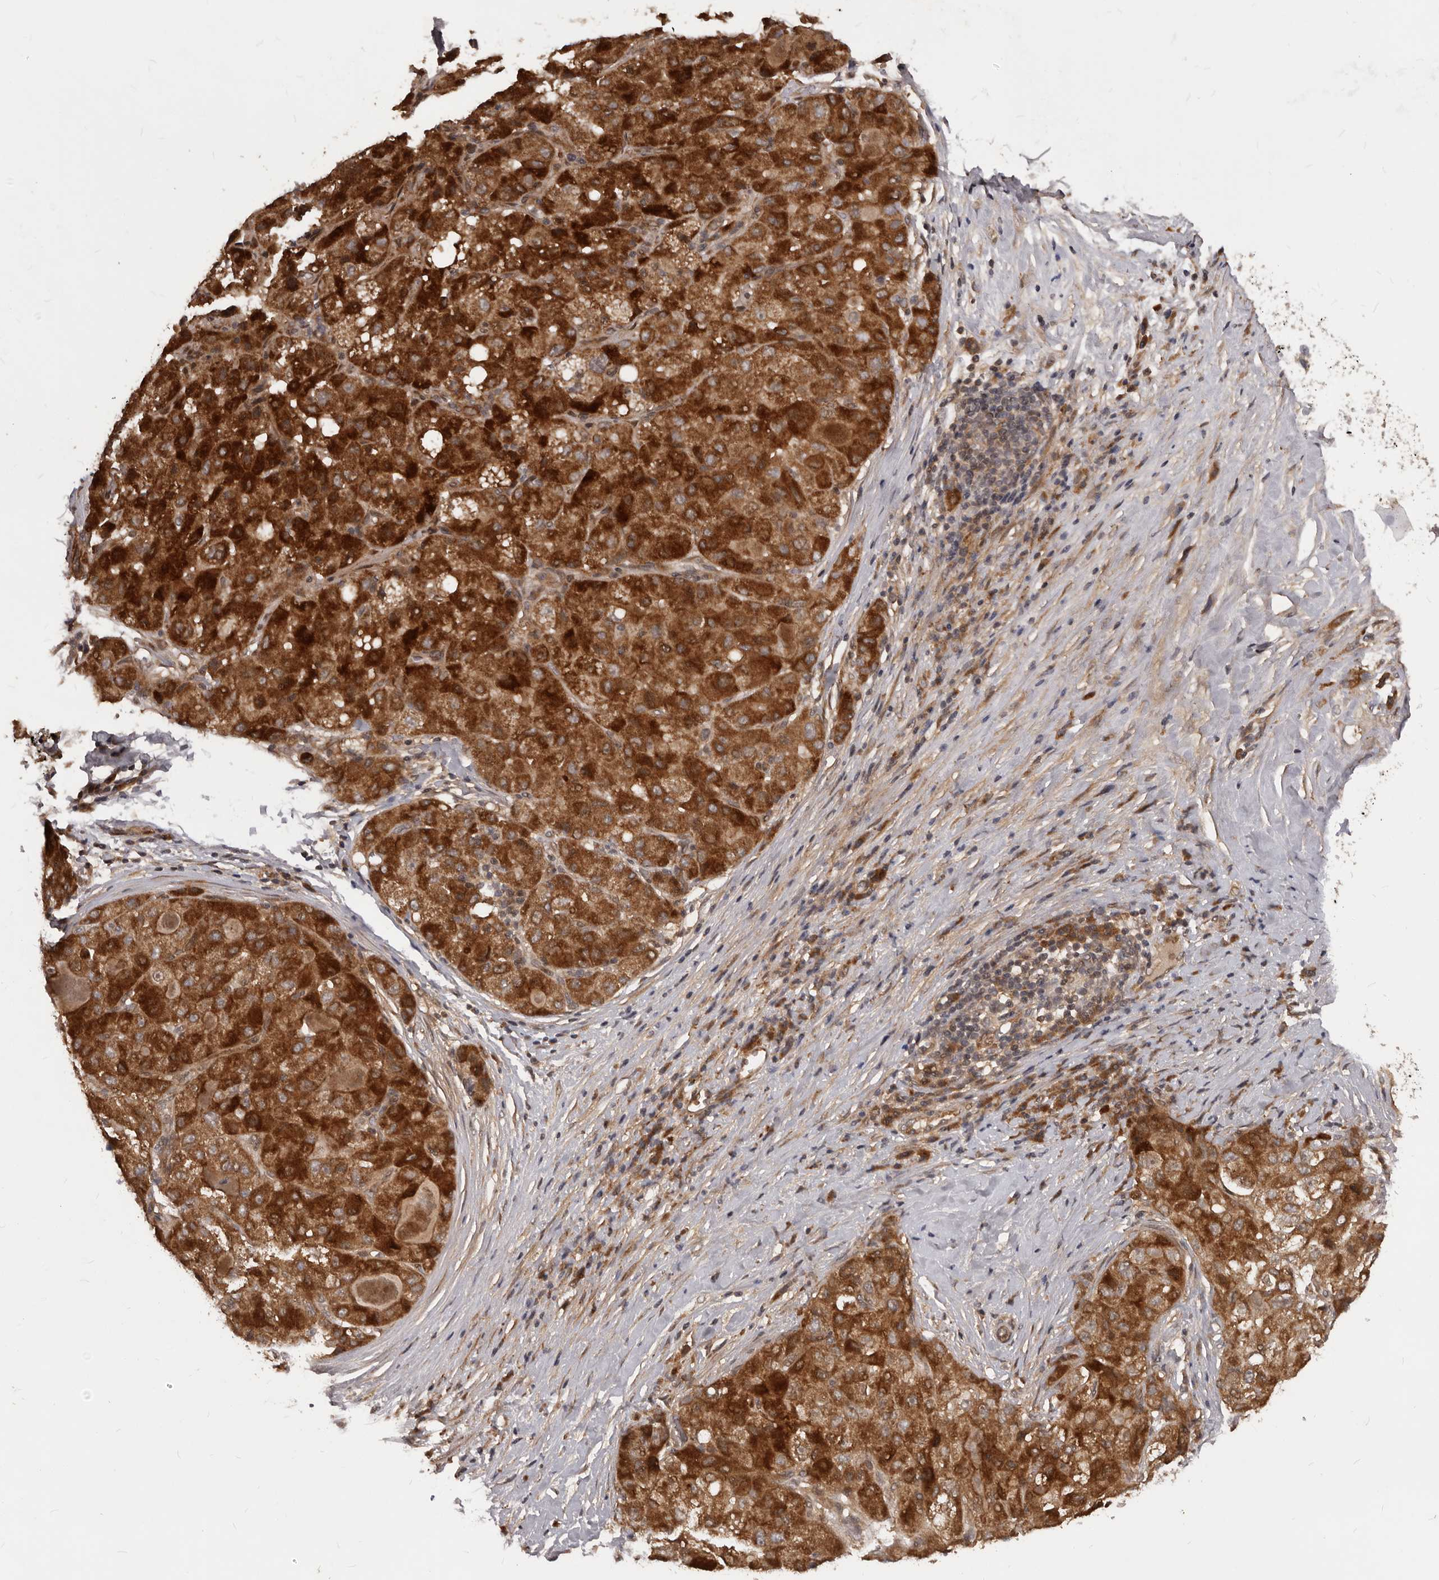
{"staining": {"intensity": "strong", "quantity": ">75%", "location": "cytoplasmic/membranous"}, "tissue": "liver cancer", "cell_type": "Tumor cells", "image_type": "cancer", "snomed": [{"axis": "morphology", "description": "Carcinoma, Hepatocellular, NOS"}, {"axis": "topography", "description": "Liver"}], "caption": "Protein analysis of hepatocellular carcinoma (liver) tissue demonstrates strong cytoplasmic/membranous staining in about >75% of tumor cells.", "gene": "GABPB2", "patient": {"sex": "male", "age": 80}}